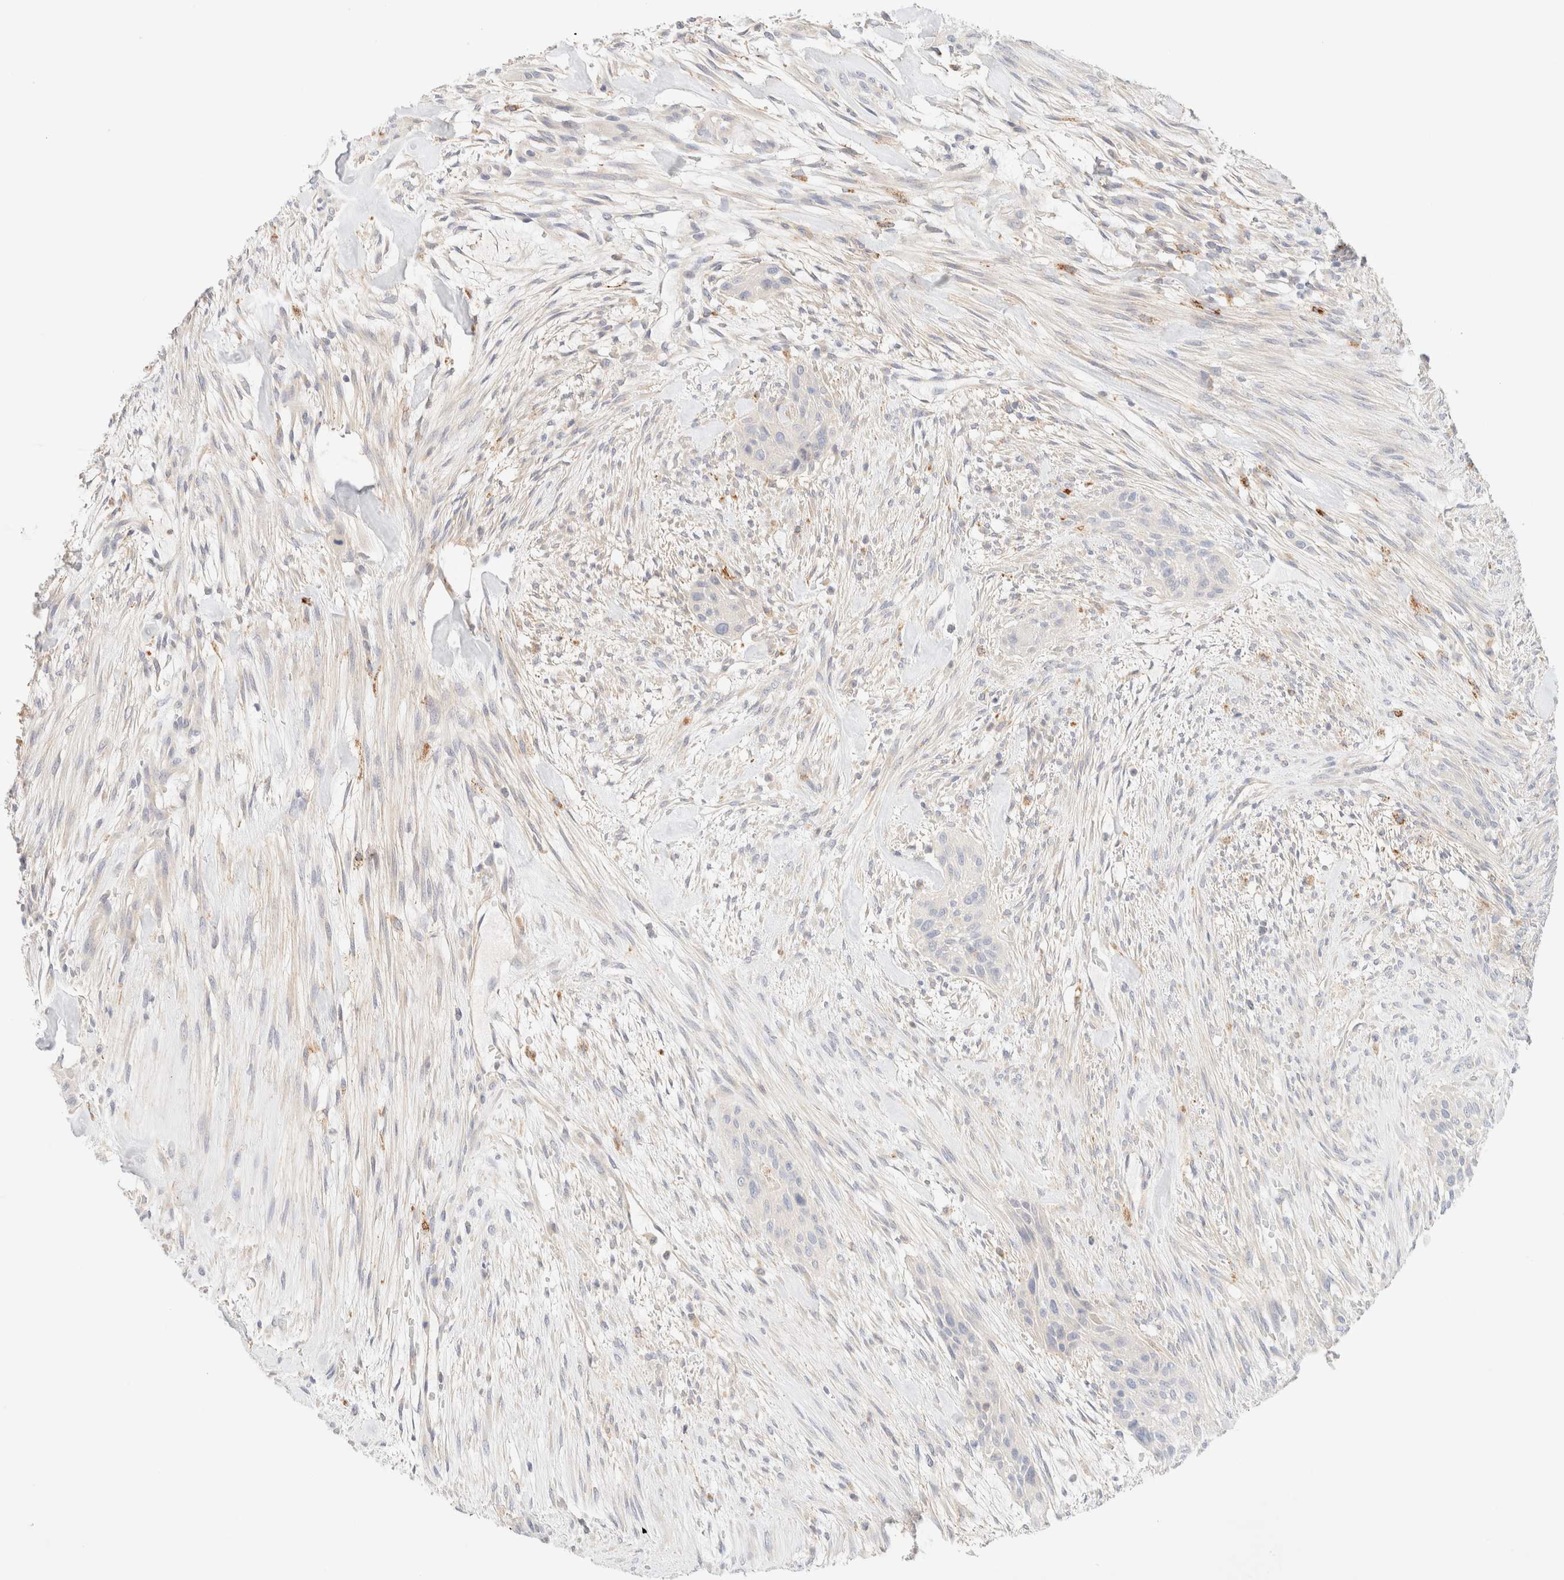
{"staining": {"intensity": "negative", "quantity": "none", "location": "none"}, "tissue": "urothelial cancer", "cell_type": "Tumor cells", "image_type": "cancer", "snomed": [{"axis": "morphology", "description": "Urothelial carcinoma, High grade"}, {"axis": "topography", "description": "Urinary bladder"}], "caption": "A micrograph of urothelial cancer stained for a protein exhibits no brown staining in tumor cells. (Stains: DAB (3,3'-diaminobenzidine) IHC with hematoxylin counter stain, Microscopy: brightfield microscopy at high magnification).", "gene": "SARM1", "patient": {"sex": "male", "age": 35}}